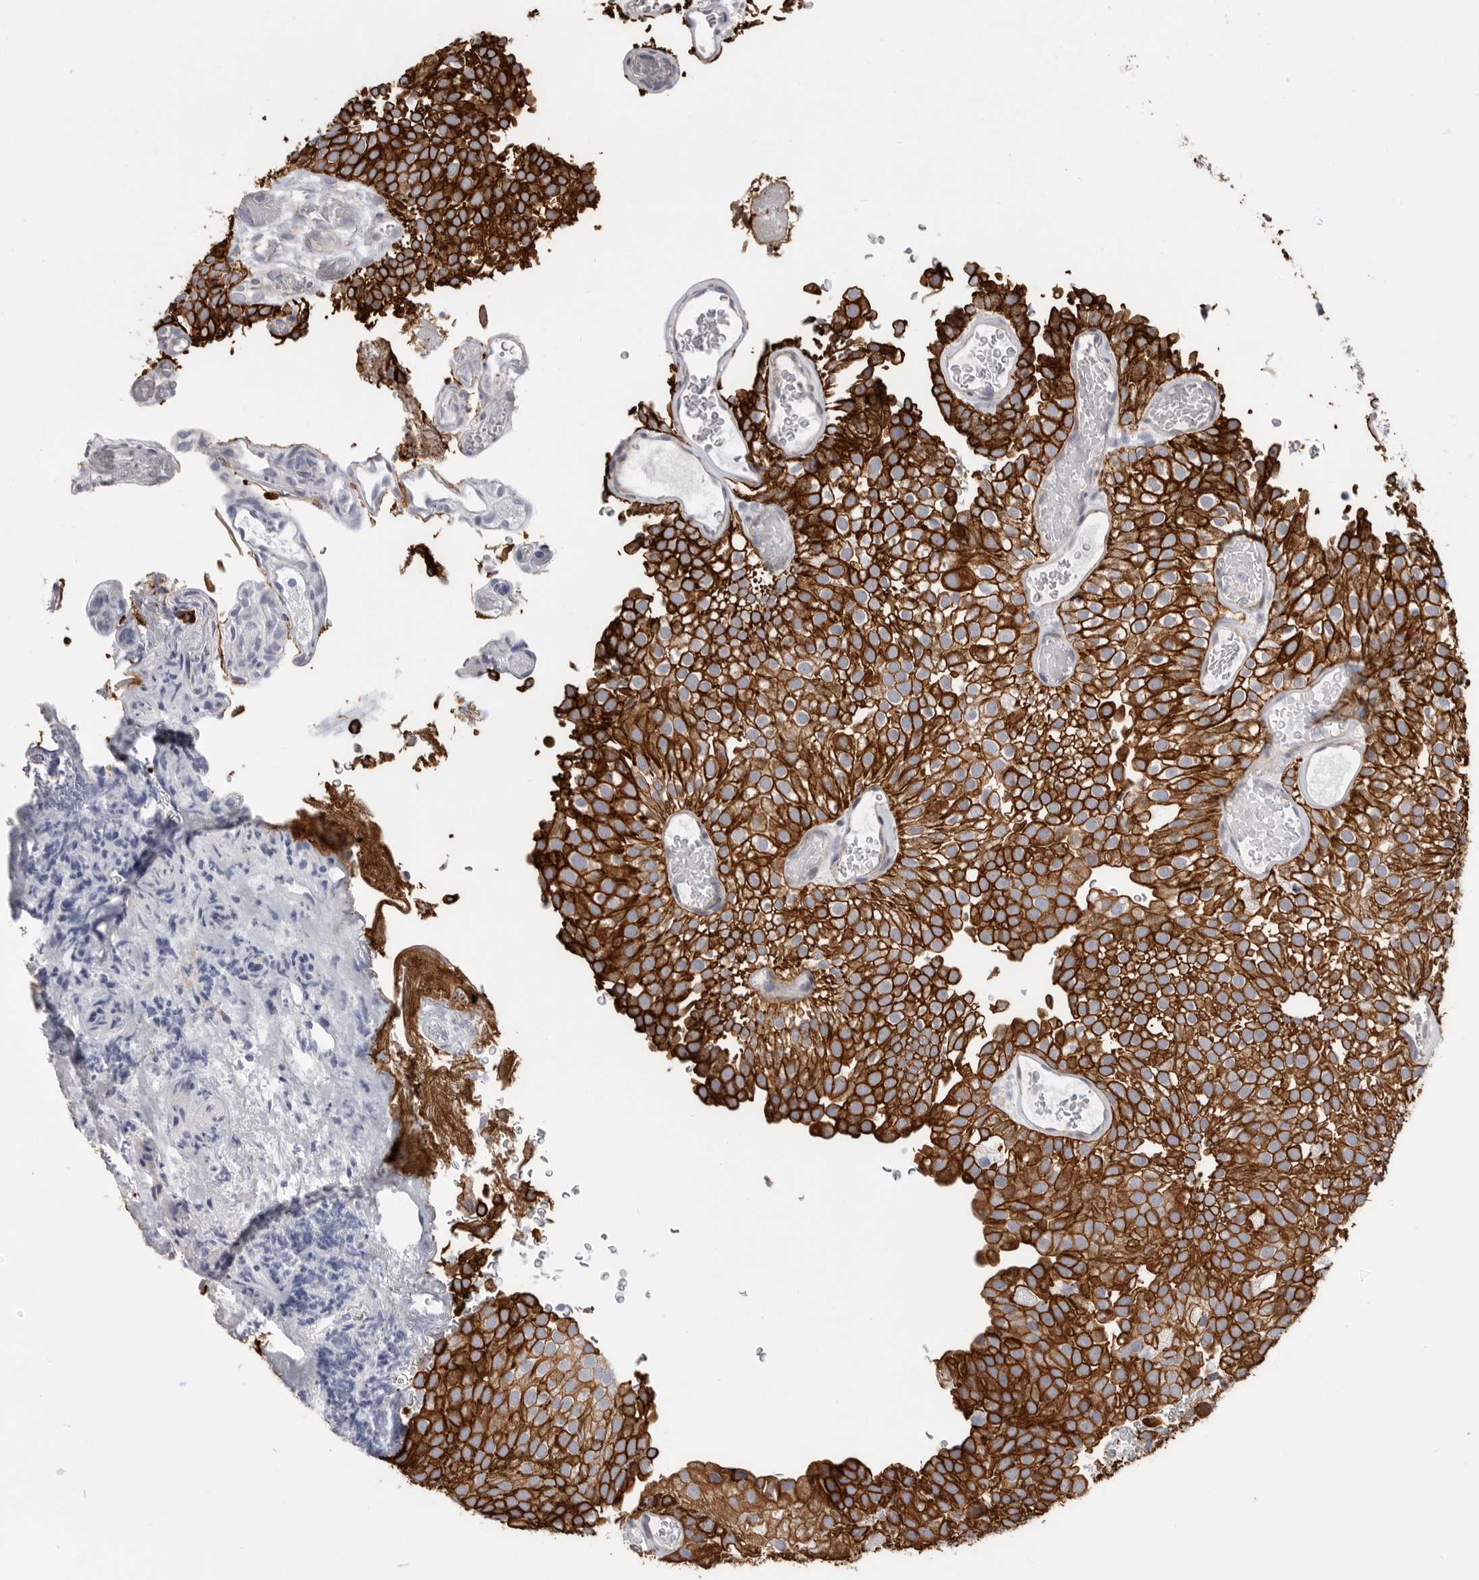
{"staining": {"intensity": "strong", "quantity": ">75%", "location": "cytoplasmic/membranous"}, "tissue": "urothelial cancer", "cell_type": "Tumor cells", "image_type": "cancer", "snomed": [{"axis": "morphology", "description": "Urothelial carcinoma, Low grade"}, {"axis": "topography", "description": "Urinary bladder"}], "caption": "This histopathology image exhibits immunohistochemistry staining of urothelial cancer, with high strong cytoplasmic/membranous expression in about >75% of tumor cells.", "gene": "MTFR1L", "patient": {"sex": "male", "age": 78}}